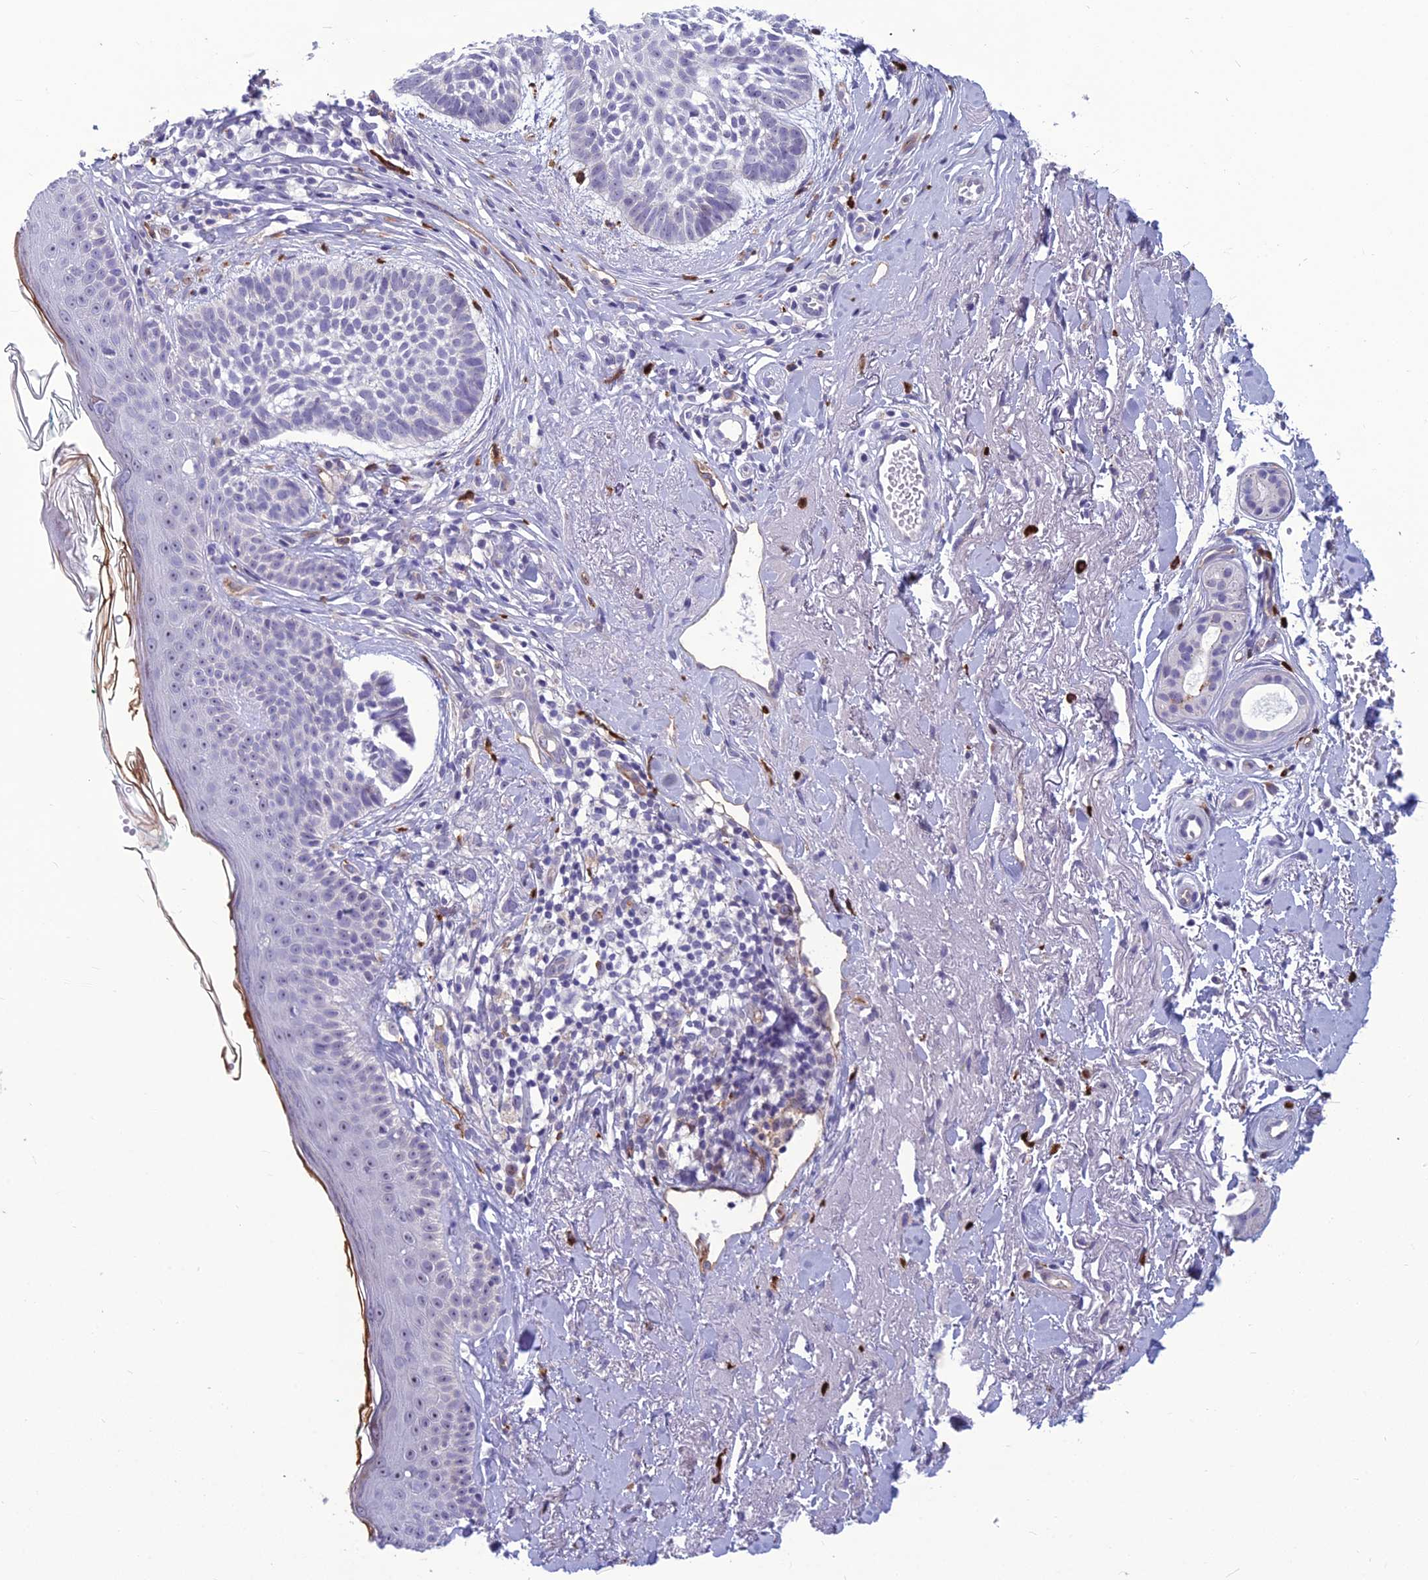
{"staining": {"intensity": "negative", "quantity": "none", "location": "none"}, "tissue": "skin cancer", "cell_type": "Tumor cells", "image_type": "cancer", "snomed": [{"axis": "morphology", "description": "Basal cell carcinoma"}, {"axis": "topography", "description": "Skin"}], "caption": "The micrograph exhibits no staining of tumor cells in skin cancer (basal cell carcinoma).", "gene": "BBS7", "patient": {"sex": "male", "age": 71}}